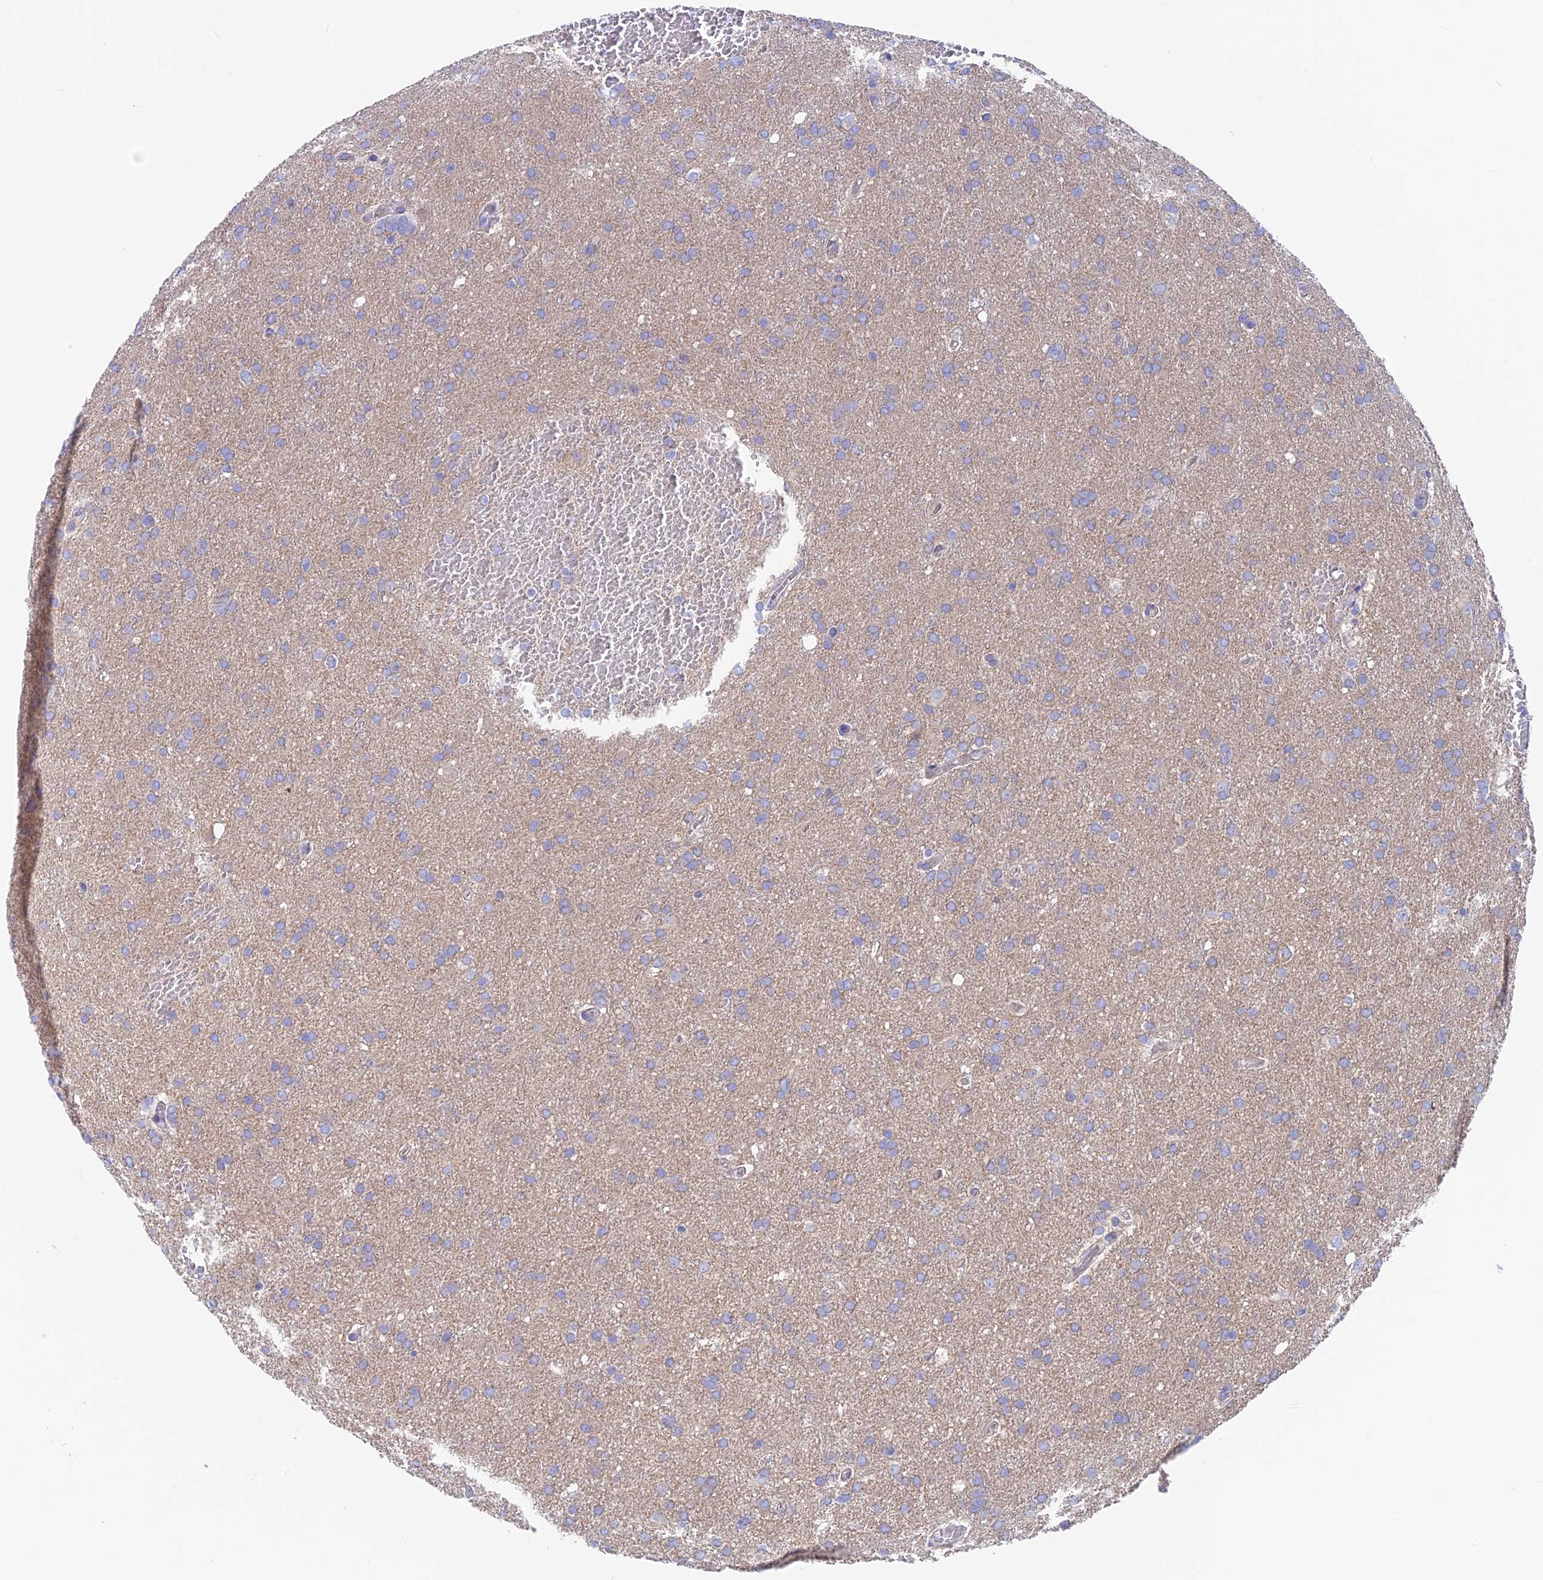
{"staining": {"intensity": "negative", "quantity": "none", "location": "none"}, "tissue": "glioma", "cell_type": "Tumor cells", "image_type": "cancer", "snomed": [{"axis": "morphology", "description": "Glioma, malignant, High grade"}, {"axis": "topography", "description": "Cerebral cortex"}], "caption": "This is an IHC photomicrograph of glioma. There is no positivity in tumor cells.", "gene": "LZTFL1", "patient": {"sex": "female", "age": 36}}